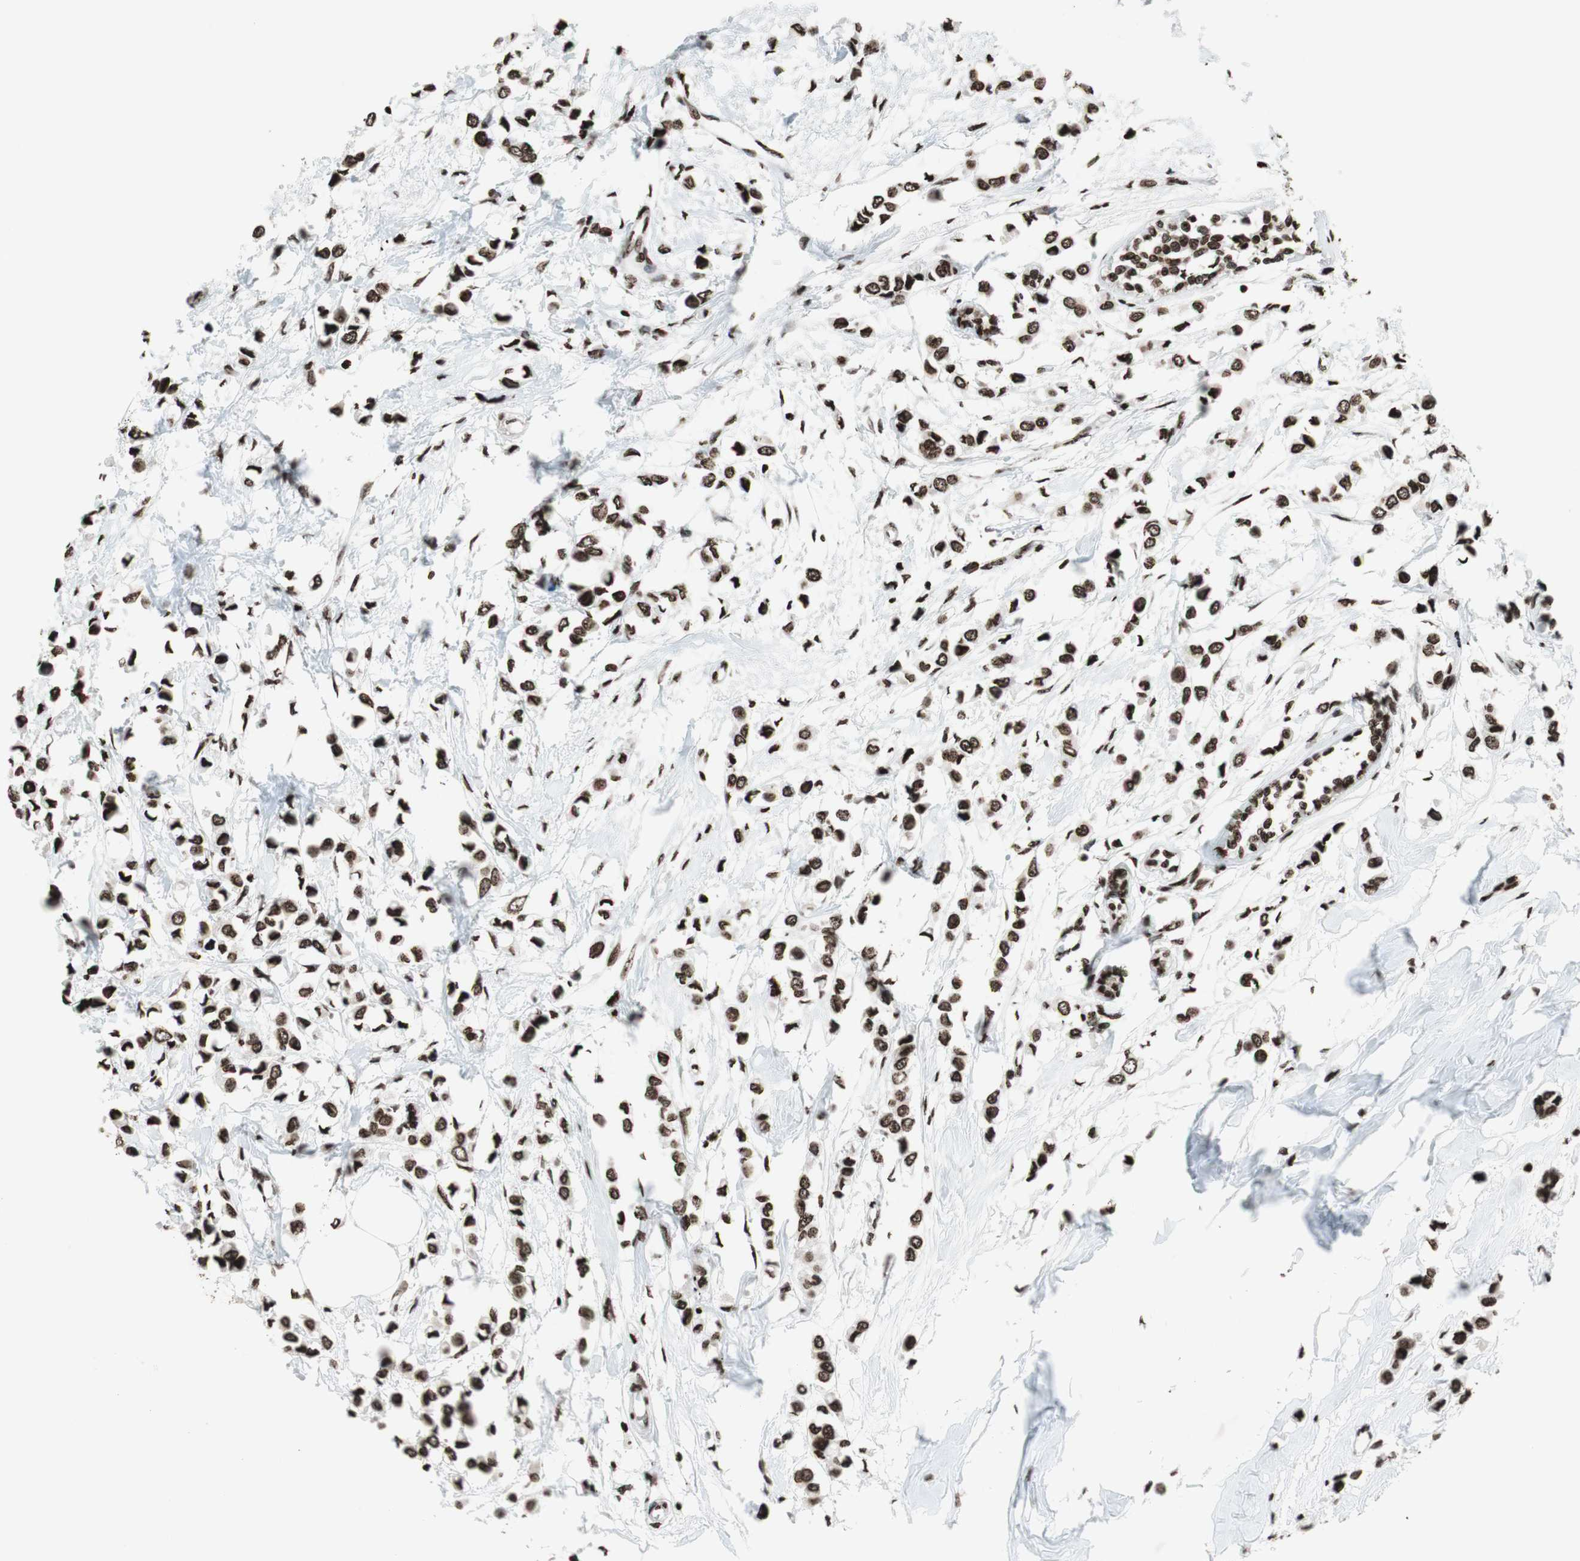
{"staining": {"intensity": "strong", "quantity": ">75%", "location": "nuclear"}, "tissue": "breast cancer", "cell_type": "Tumor cells", "image_type": "cancer", "snomed": [{"axis": "morphology", "description": "Lobular carcinoma"}, {"axis": "topography", "description": "Breast"}], "caption": "Brown immunohistochemical staining in breast cancer (lobular carcinoma) exhibits strong nuclear staining in approximately >75% of tumor cells.", "gene": "NCOA3", "patient": {"sex": "female", "age": 51}}